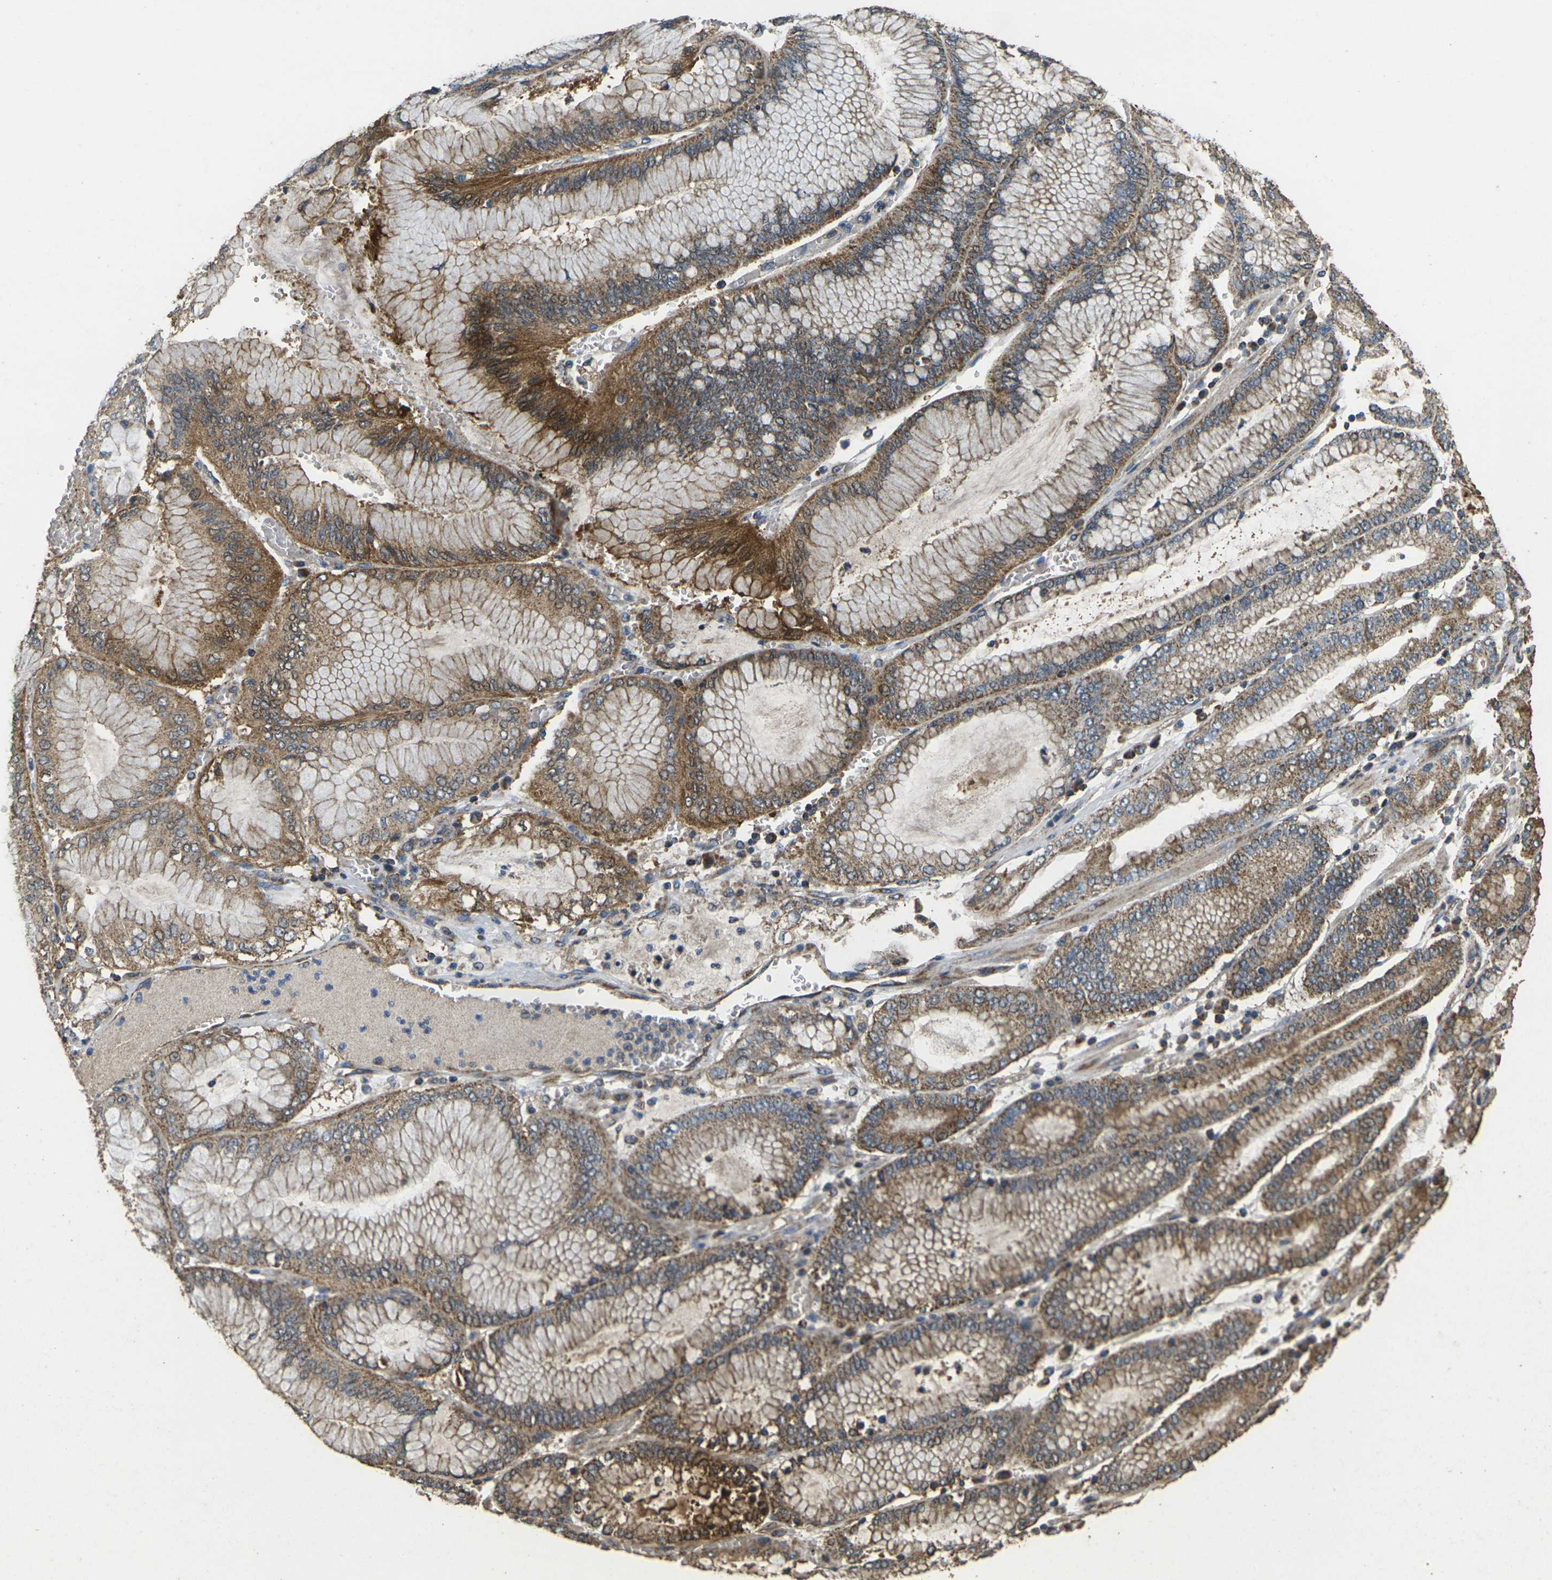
{"staining": {"intensity": "moderate", "quantity": ">75%", "location": "cytoplasmic/membranous"}, "tissue": "stomach cancer", "cell_type": "Tumor cells", "image_type": "cancer", "snomed": [{"axis": "morphology", "description": "Normal tissue, NOS"}, {"axis": "morphology", "description": "Adenocarcinoma, NOS"}, {"axis": "topography", "description": "Stomach, upper"}, {"axis": "topography", "description": "Stomach"}], "caption": "Protein expression analysis of stomach adenocarcinoma exhibits moderate cytoplasmic/membranous staining in approximately >75% of tumor cells.", "gene": "MAPK11", "patient": {"sex": "male", "age": 76}}